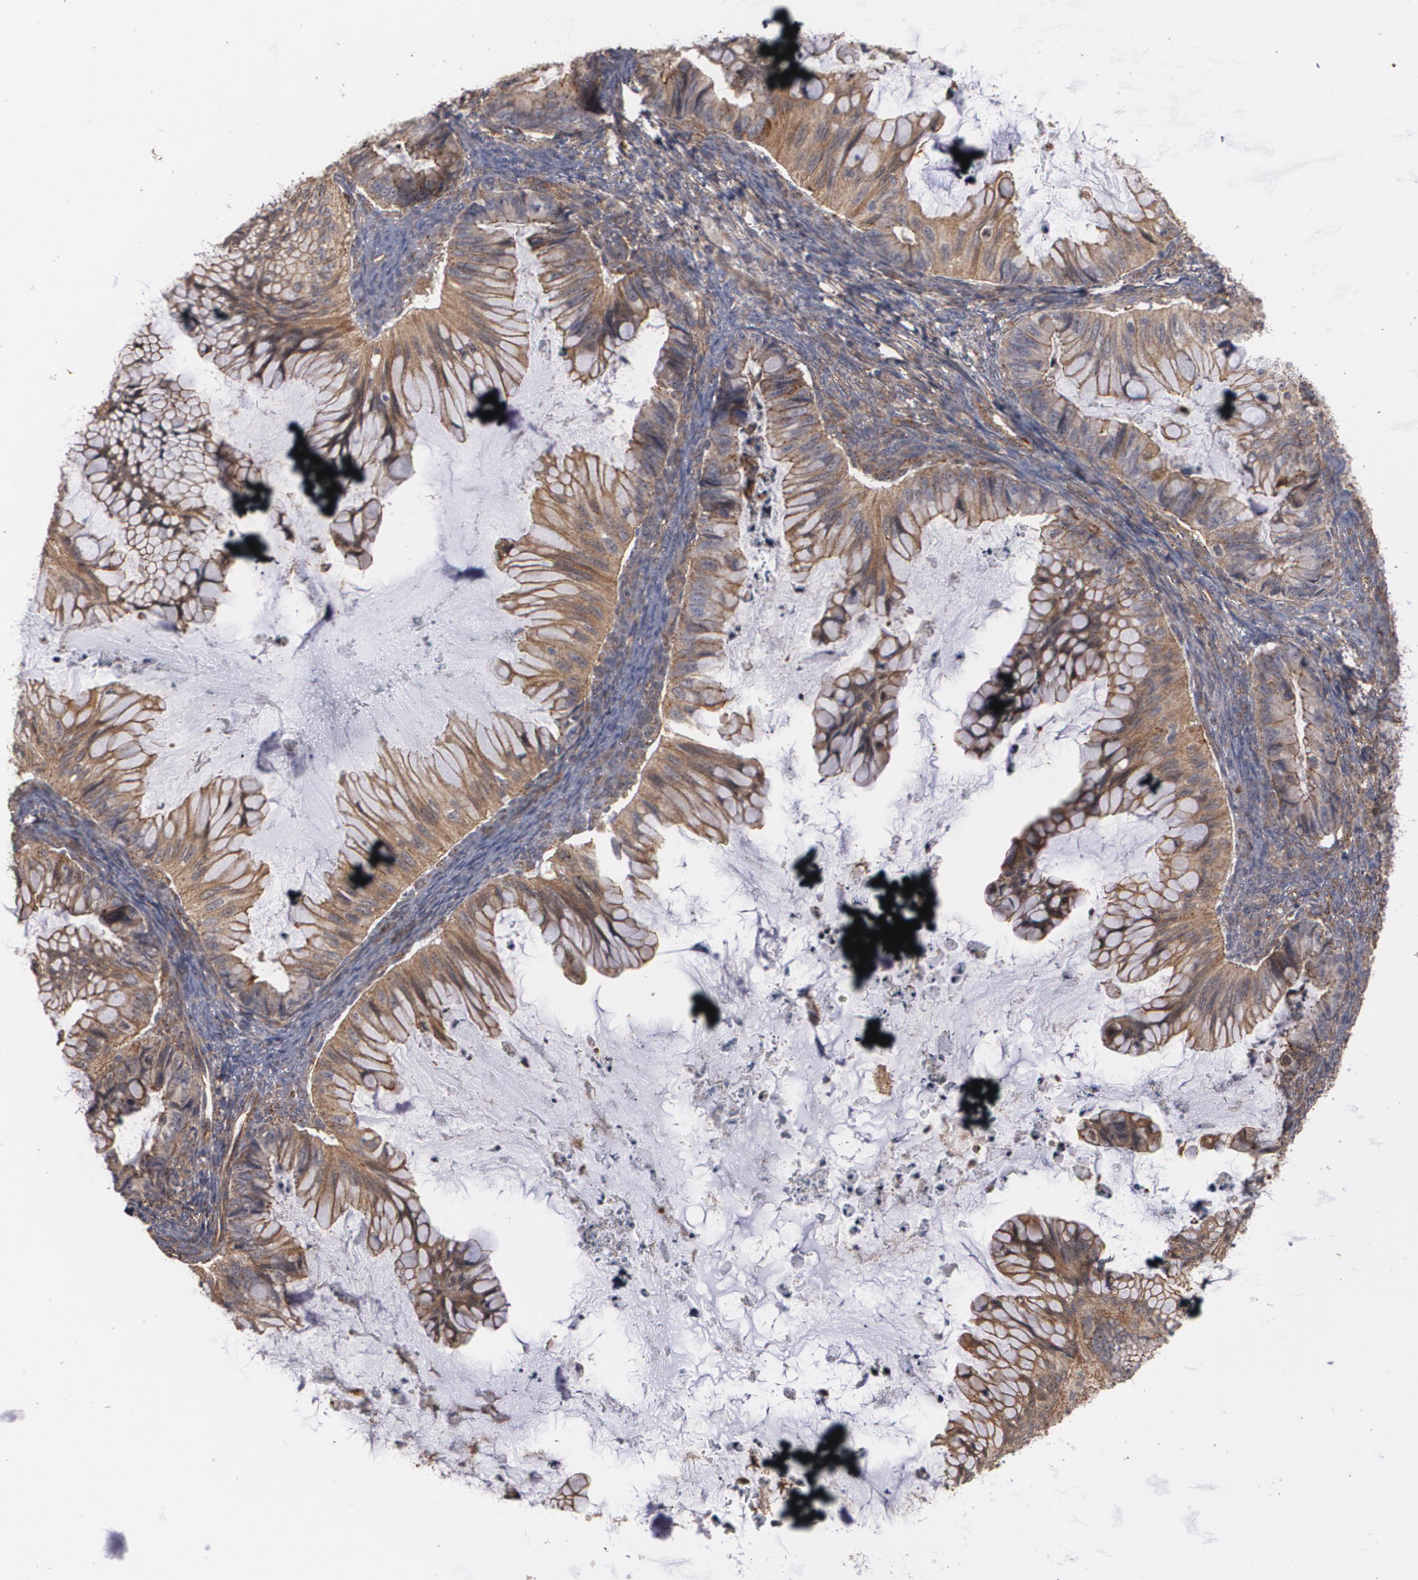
{"staining": {"intensity": "moderate", "quantity": ">75%", "location": "cytoplasmic/membranous"}, "tissue": "ovarian cancer", "cell_type": "Tumor cells", "image_type": "cancer", "snomed": [{"axis": "morphology", "description": "Cystadenocarcinoma, mucinous, NOS"}, {"axis": "topography", "description": "Ovary"}], "caption": "Immunohistochemical staining of ovarian cancer reveals medium levels of moderate cytoplasmic/membranous protein expression in about >75% of tumor cells.", "gene": "TJP1", "patient": {"sex": "female", "age": 36}}